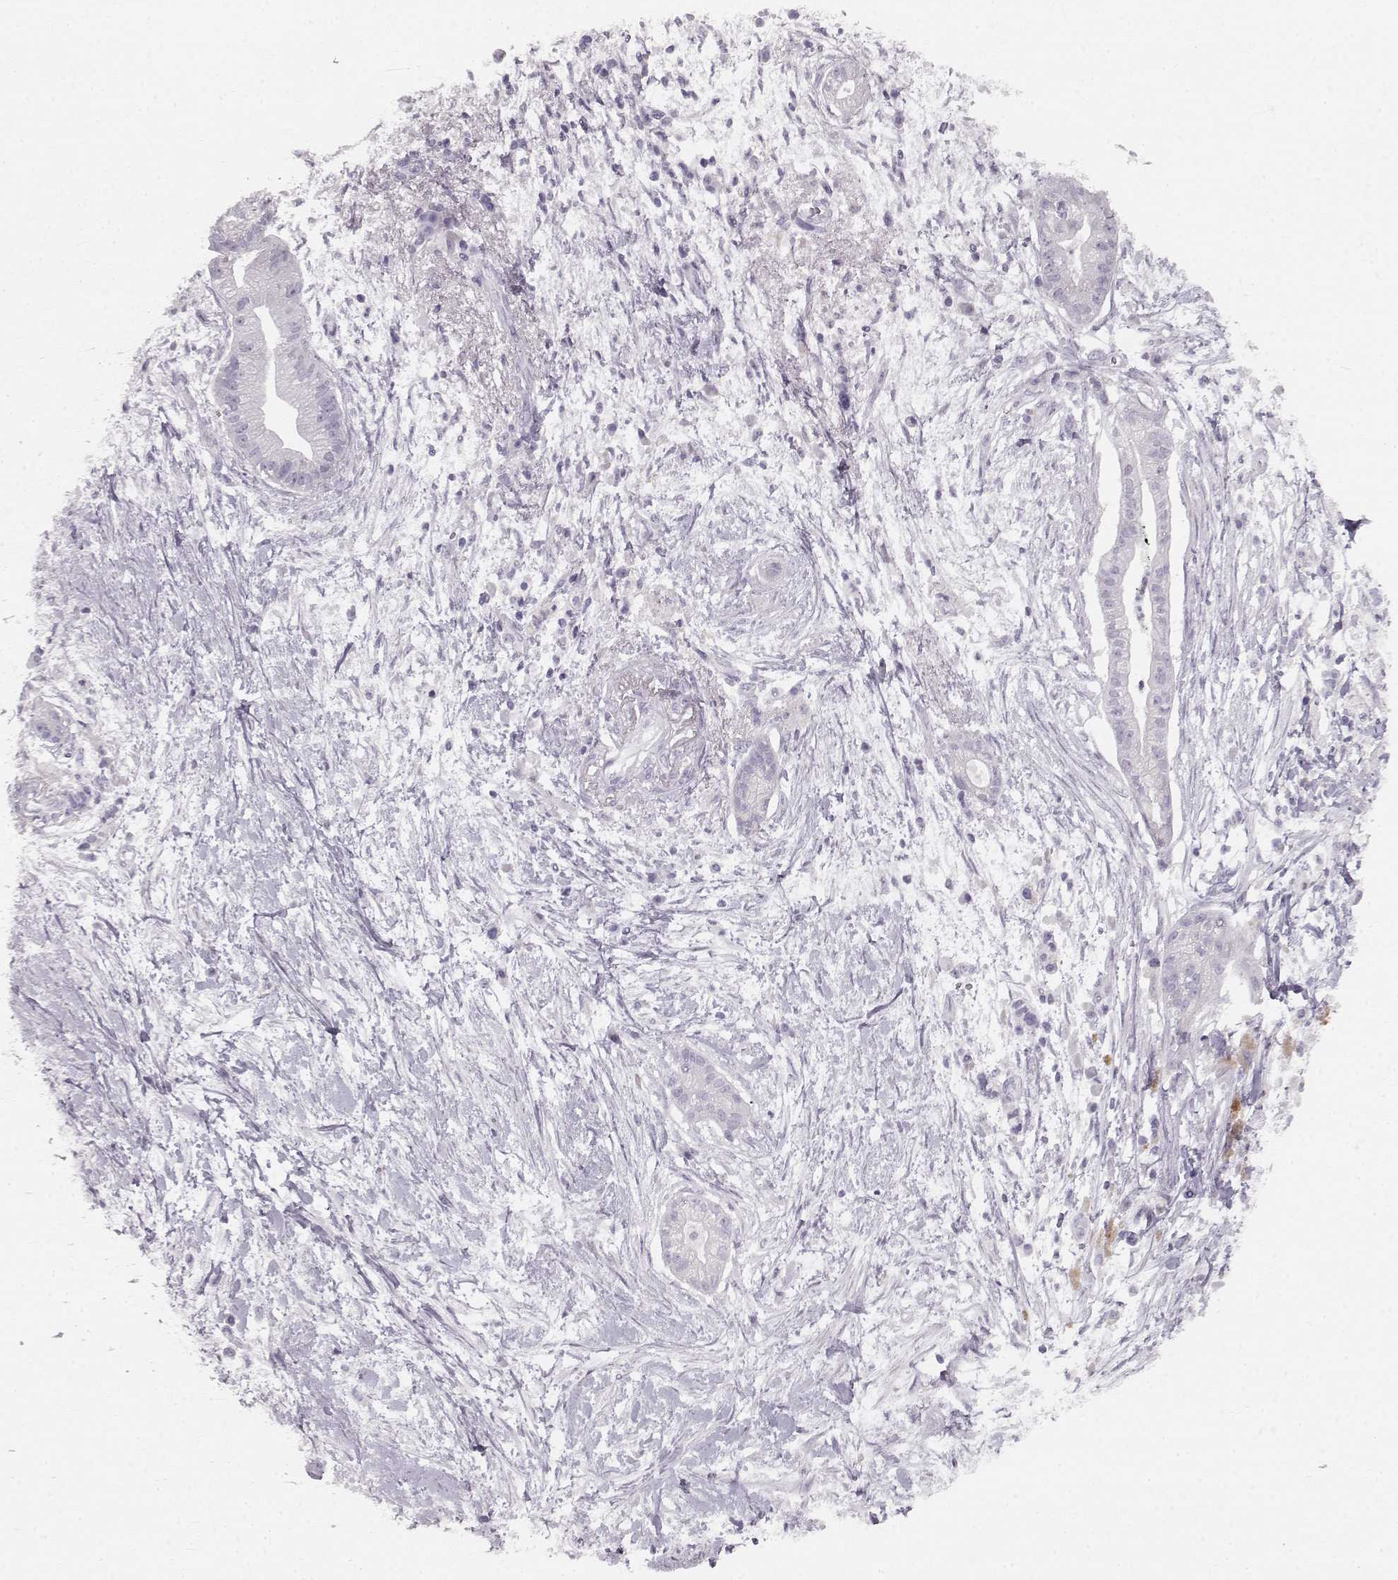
{"staining": {"intensity": "negative", "quantity": "none", "location": "none"}, "tissue": "pancreatic cancer", "cell_type": "Tumor cells", "image_type": "cancer", "snomed": [{"axis": "morphology", "description": "Normal tissue, NOS"}, {"axis": "morphology", "description": "Adenocarcinoma, NOS"}, {"axis": "topography", "description": "Lymph node"}, {"axis": "topography", "description": "Pancreas"}], "caption": "DAB (3,3'-diaminobenzidine) immunohistochemical staining of human adenocarcinoma (pancreatic) exhibits no significant staining in tumor cells. (DAB immunohistochemistry (IHC), high magnification).", "gene": "KIAA0319", "patient": {"sex": "female", "age": 58}}